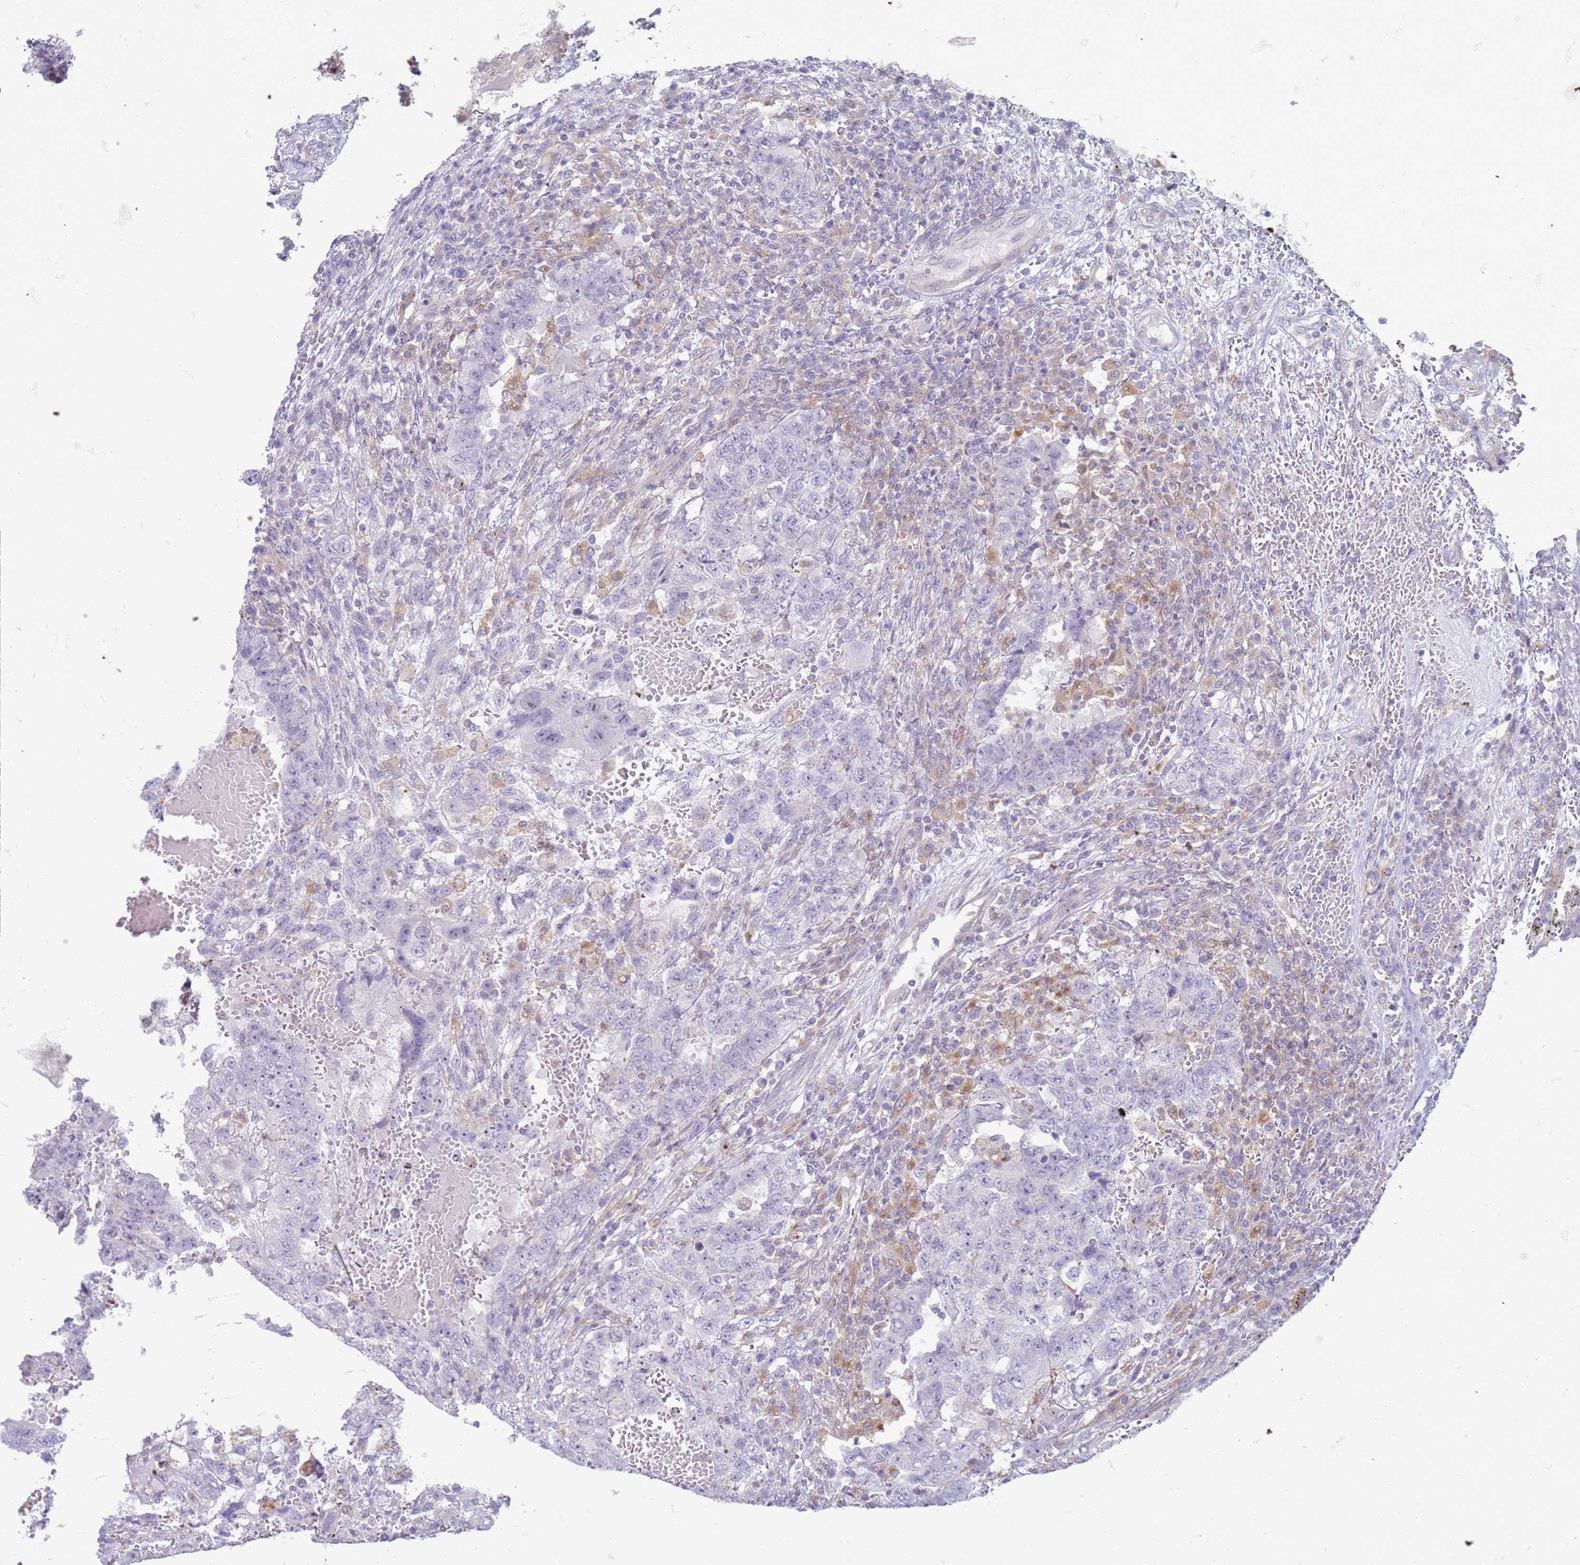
{"staining": {"intensity": "negative", "quantity": "none", "location": "none"}, "tissue": "testis cancer", "cell_type": "Tumor cells", "image_type": "cancer", "snomed": [{"axis": "morphology", "description": "Carcinoma, Embryonal, NOS"}, {"axis": "topography", "description": "Testis"}], "caption": "Tumor cells show no significant positivity in embryonal carcinoma (testis).", "gene": "SLC15A3", "patient": {"sex": "male", "age": 26}}